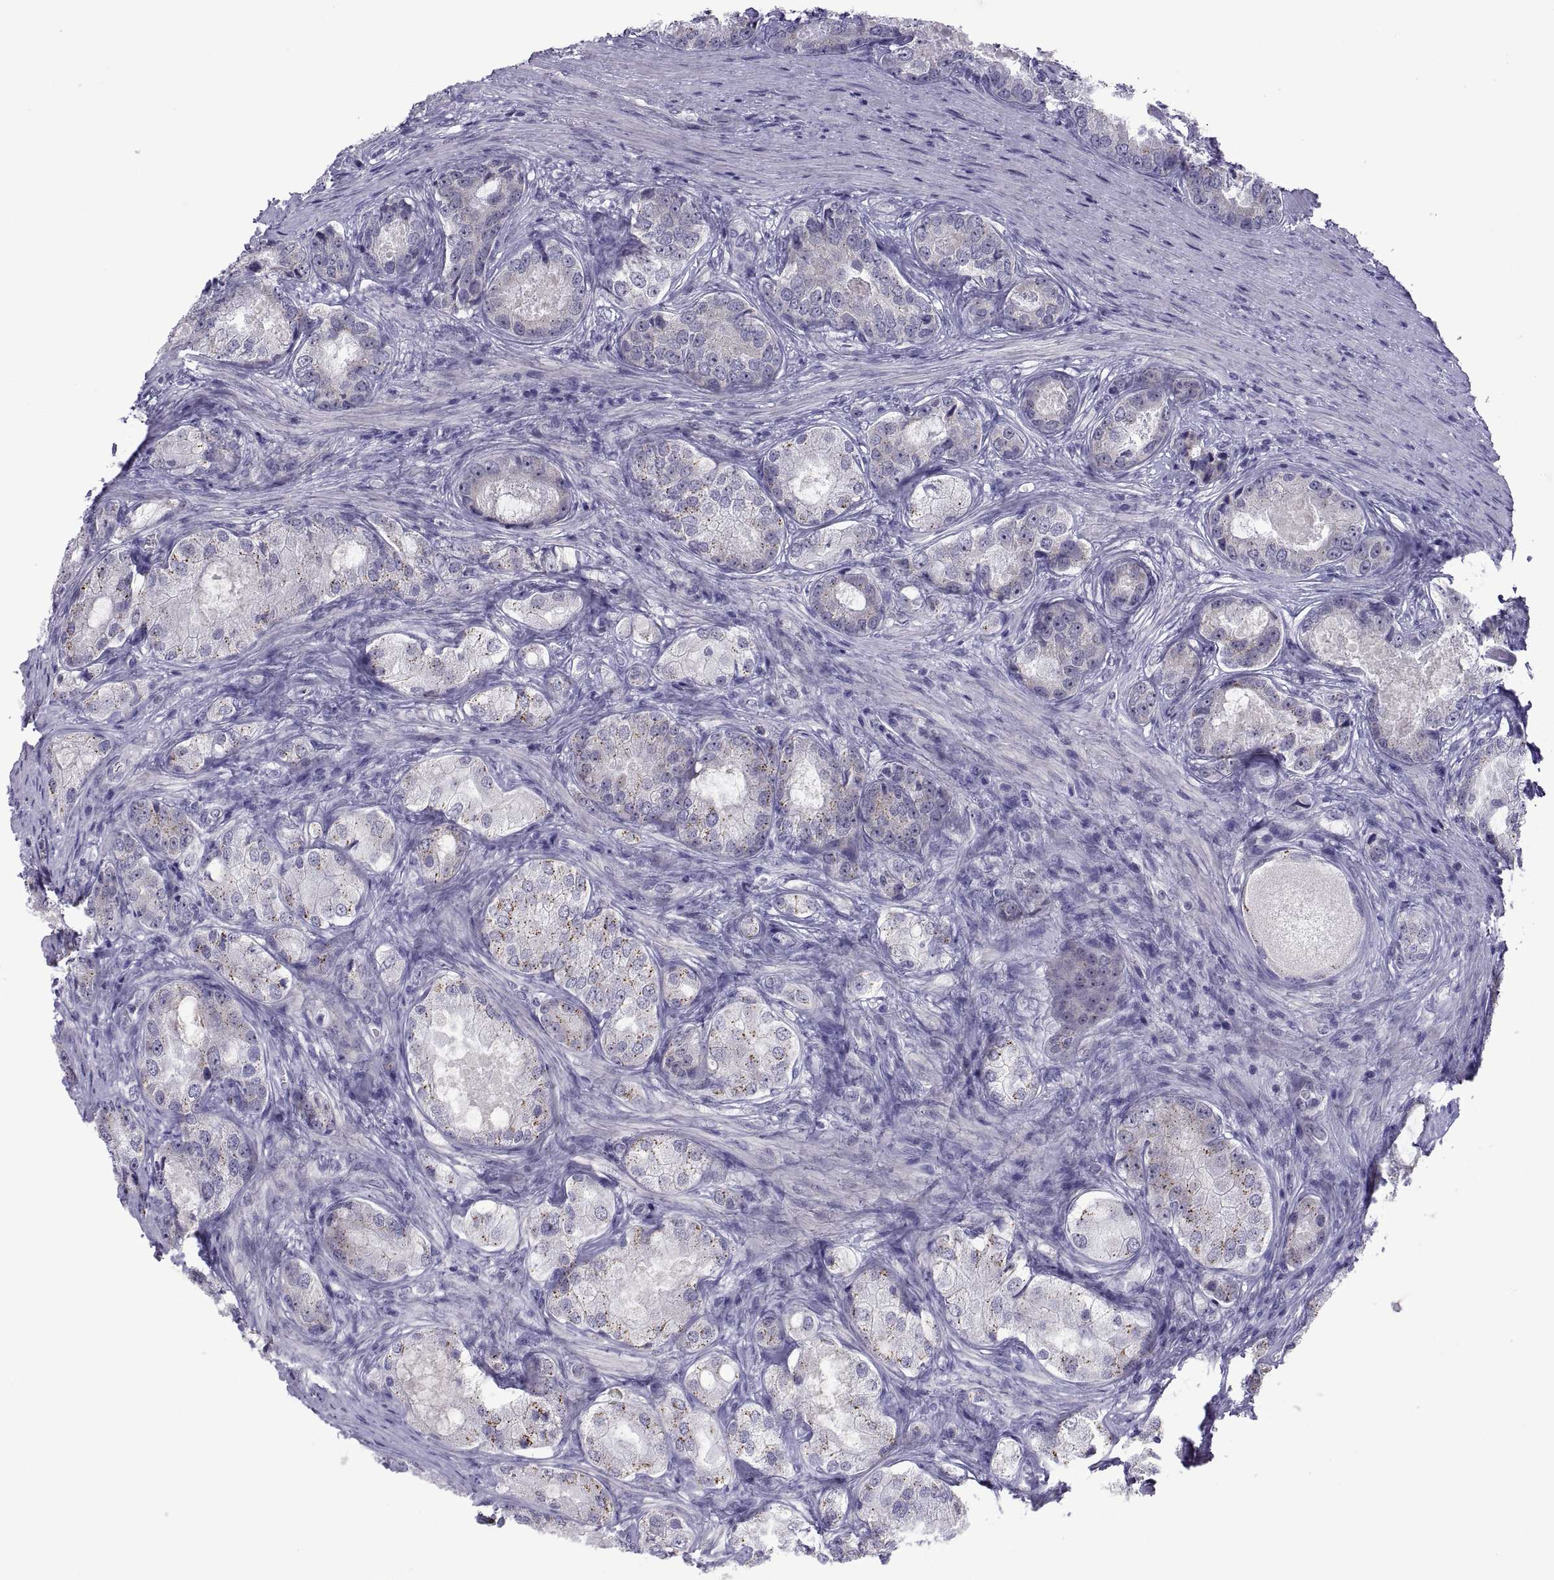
{"staining": {"intensity": "negative", "quantity": "none", "location": "none"}, "tissue": "prostate cancer", "cell_type": "Tumor cells", "image_type": "cancer", "snomed": [{"axis": "morphology", "description": "Adenocarcinoma, Low grade"}, {"axis": "topography", "description": "Prostate"}], "caption": "IHC image of prostate low-grade adenocarcinoma stained for a protein (brown), which demonstrates no expression in tumor cells.", "gene": "VSX2", "patient": {"sex": "male", "age": 68}}